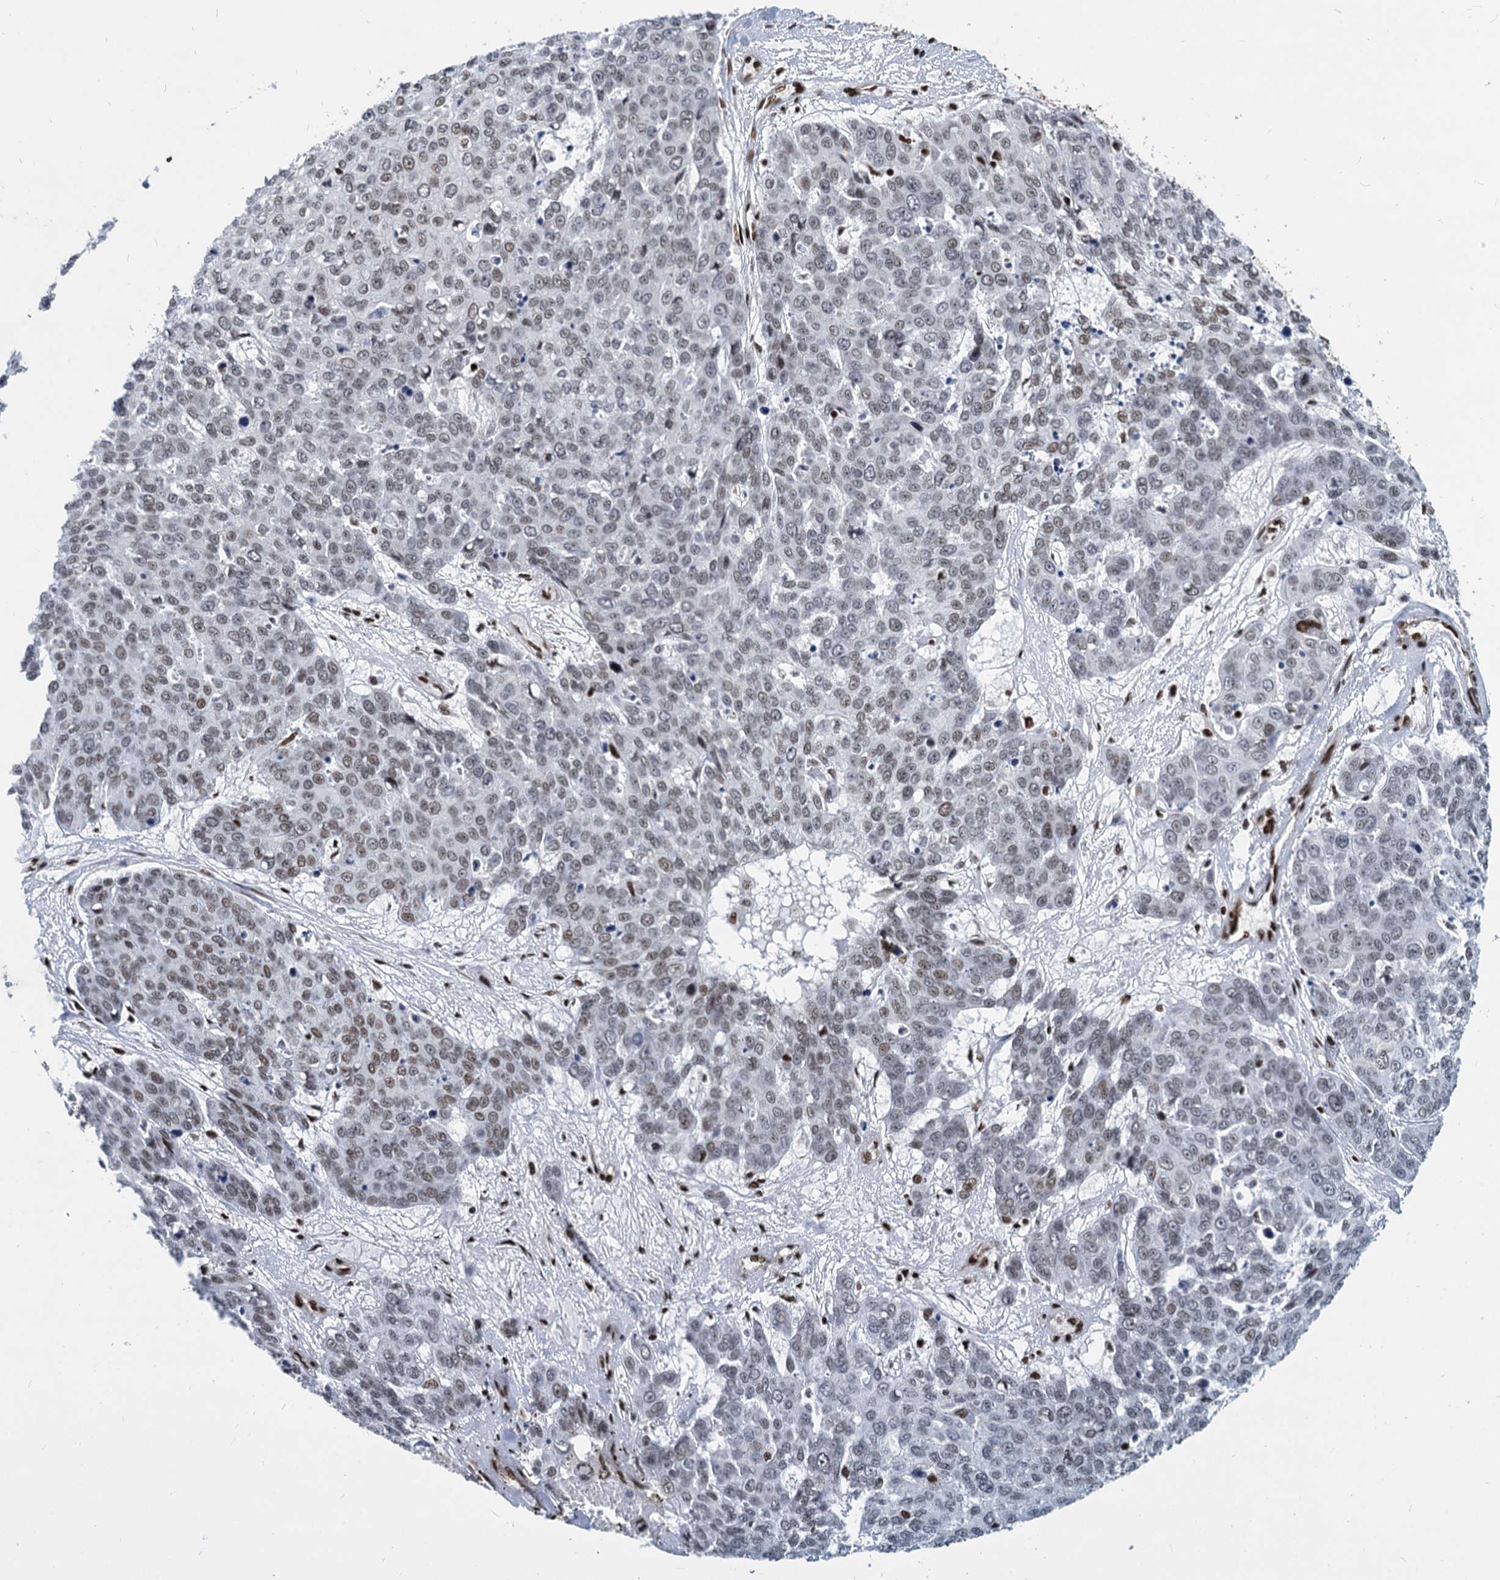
{"staining": {"intensity": "weak", "quantity": "25%-75%", "location": "nuclear"}, "tissue": "skin cancer", "cell_type": "Tumor cells", "image_type": "cancer", "snomed": [{"axis": "morphology", "description": "Squamous cell carcinoma, NOS"}, {"axis": "topography", "description": "Skin"}], "caption": "Skin cancer (squamous cell carcinoma) stained with a protein marker reveals weak staining in tumor cells.", "gene": "MECP2", "patient": {"sex": "male", "age": 71}}